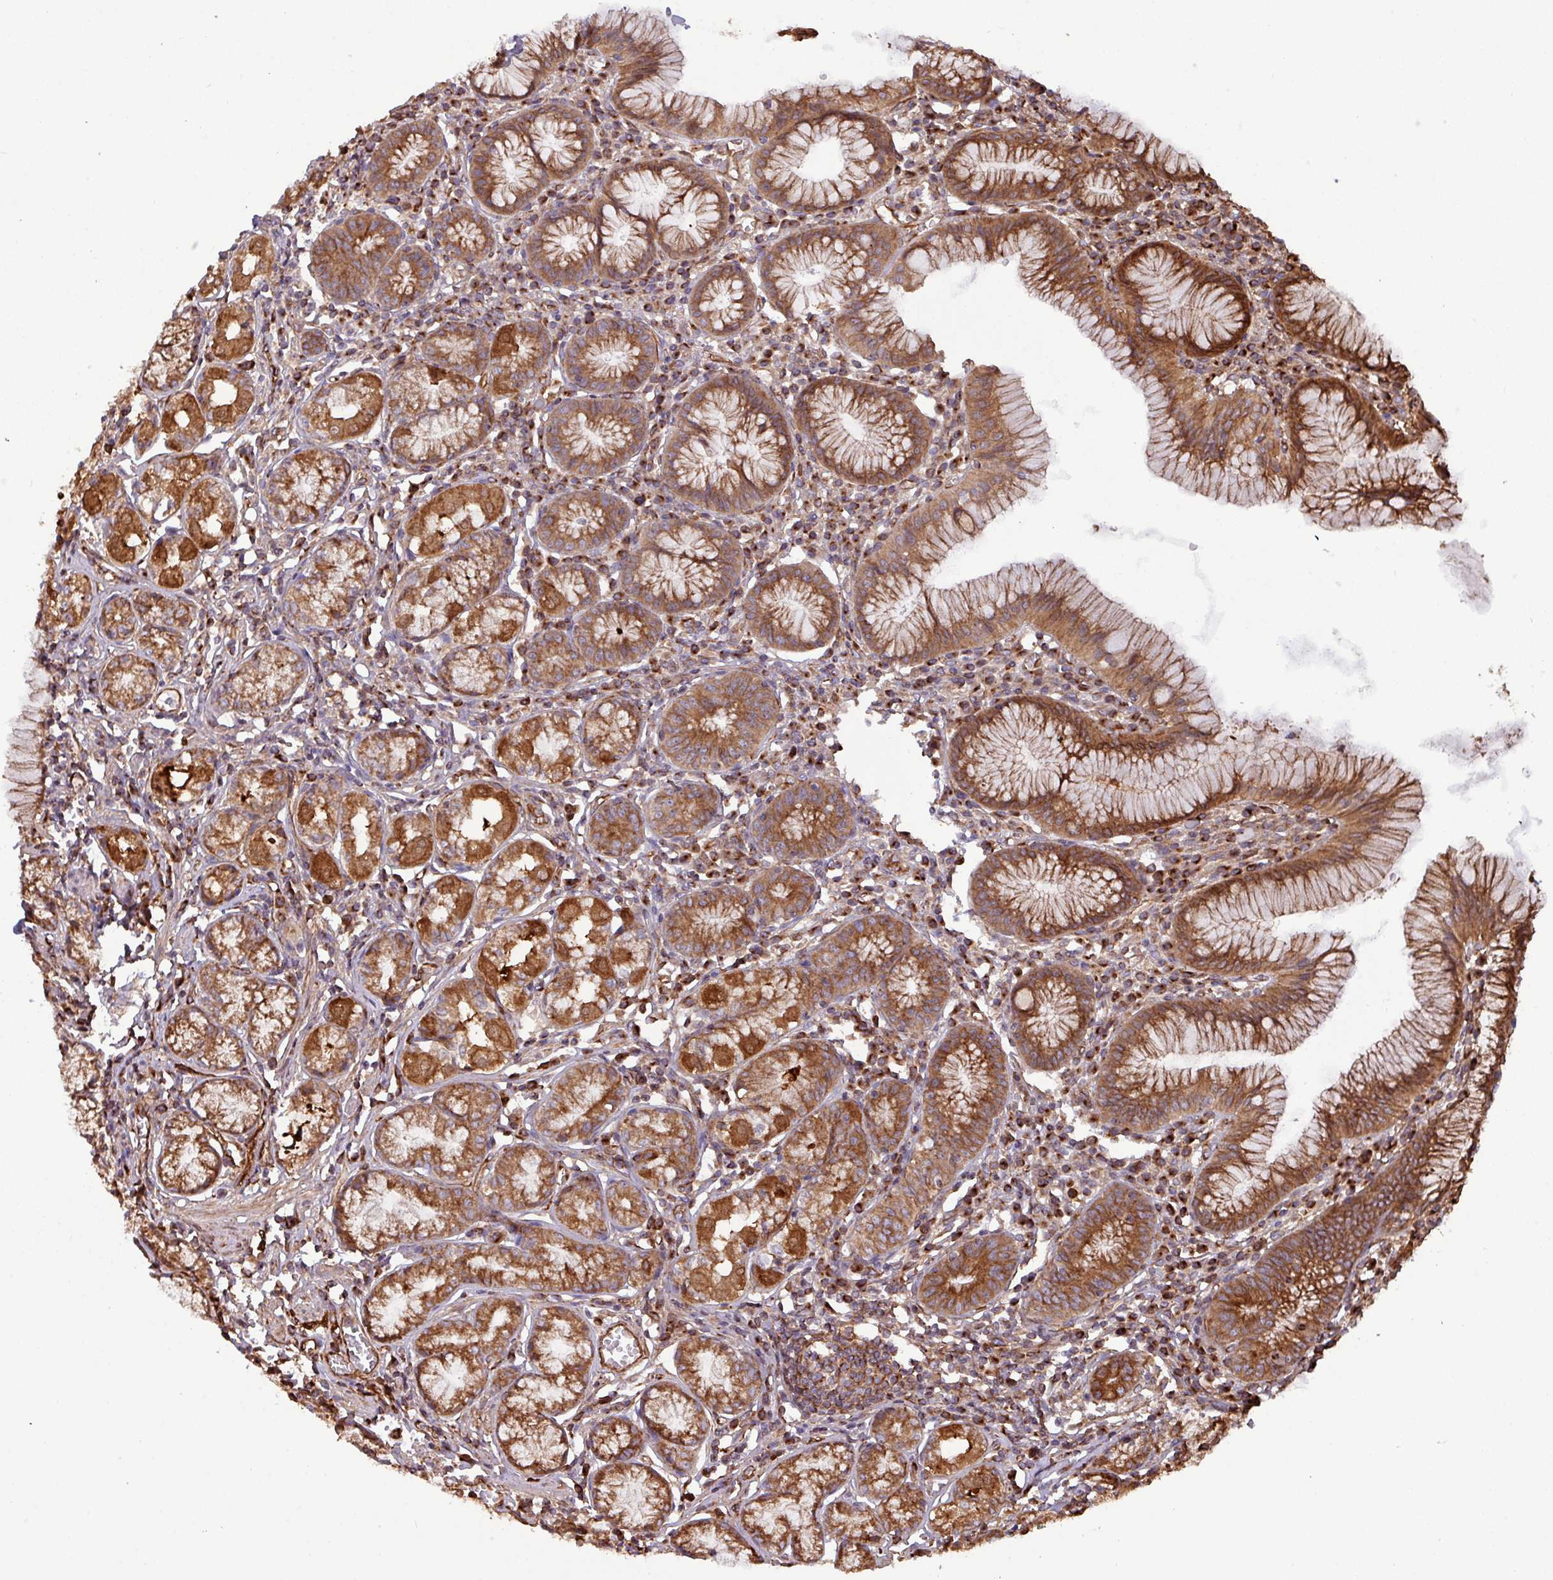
{"staining": {"intensity": "strong", "quantity": ">75%", "location": "cytoplasmic/membranous"}, "tissue": "stomach", "cell_type": "Glandular cells", "image_type": "normal", "snomed": [{"axis": "morphology", "description": "Normal tissue, NOS"}, {"axis": "topography", "description": "Stomach"}], "caption": "A brown stain highlights strong cytoplasmic/membranous expression of a protein in glandular cells of normal stomach.", "gene": "ZNF300", "patient": {"sex": "male", "age": 55}}